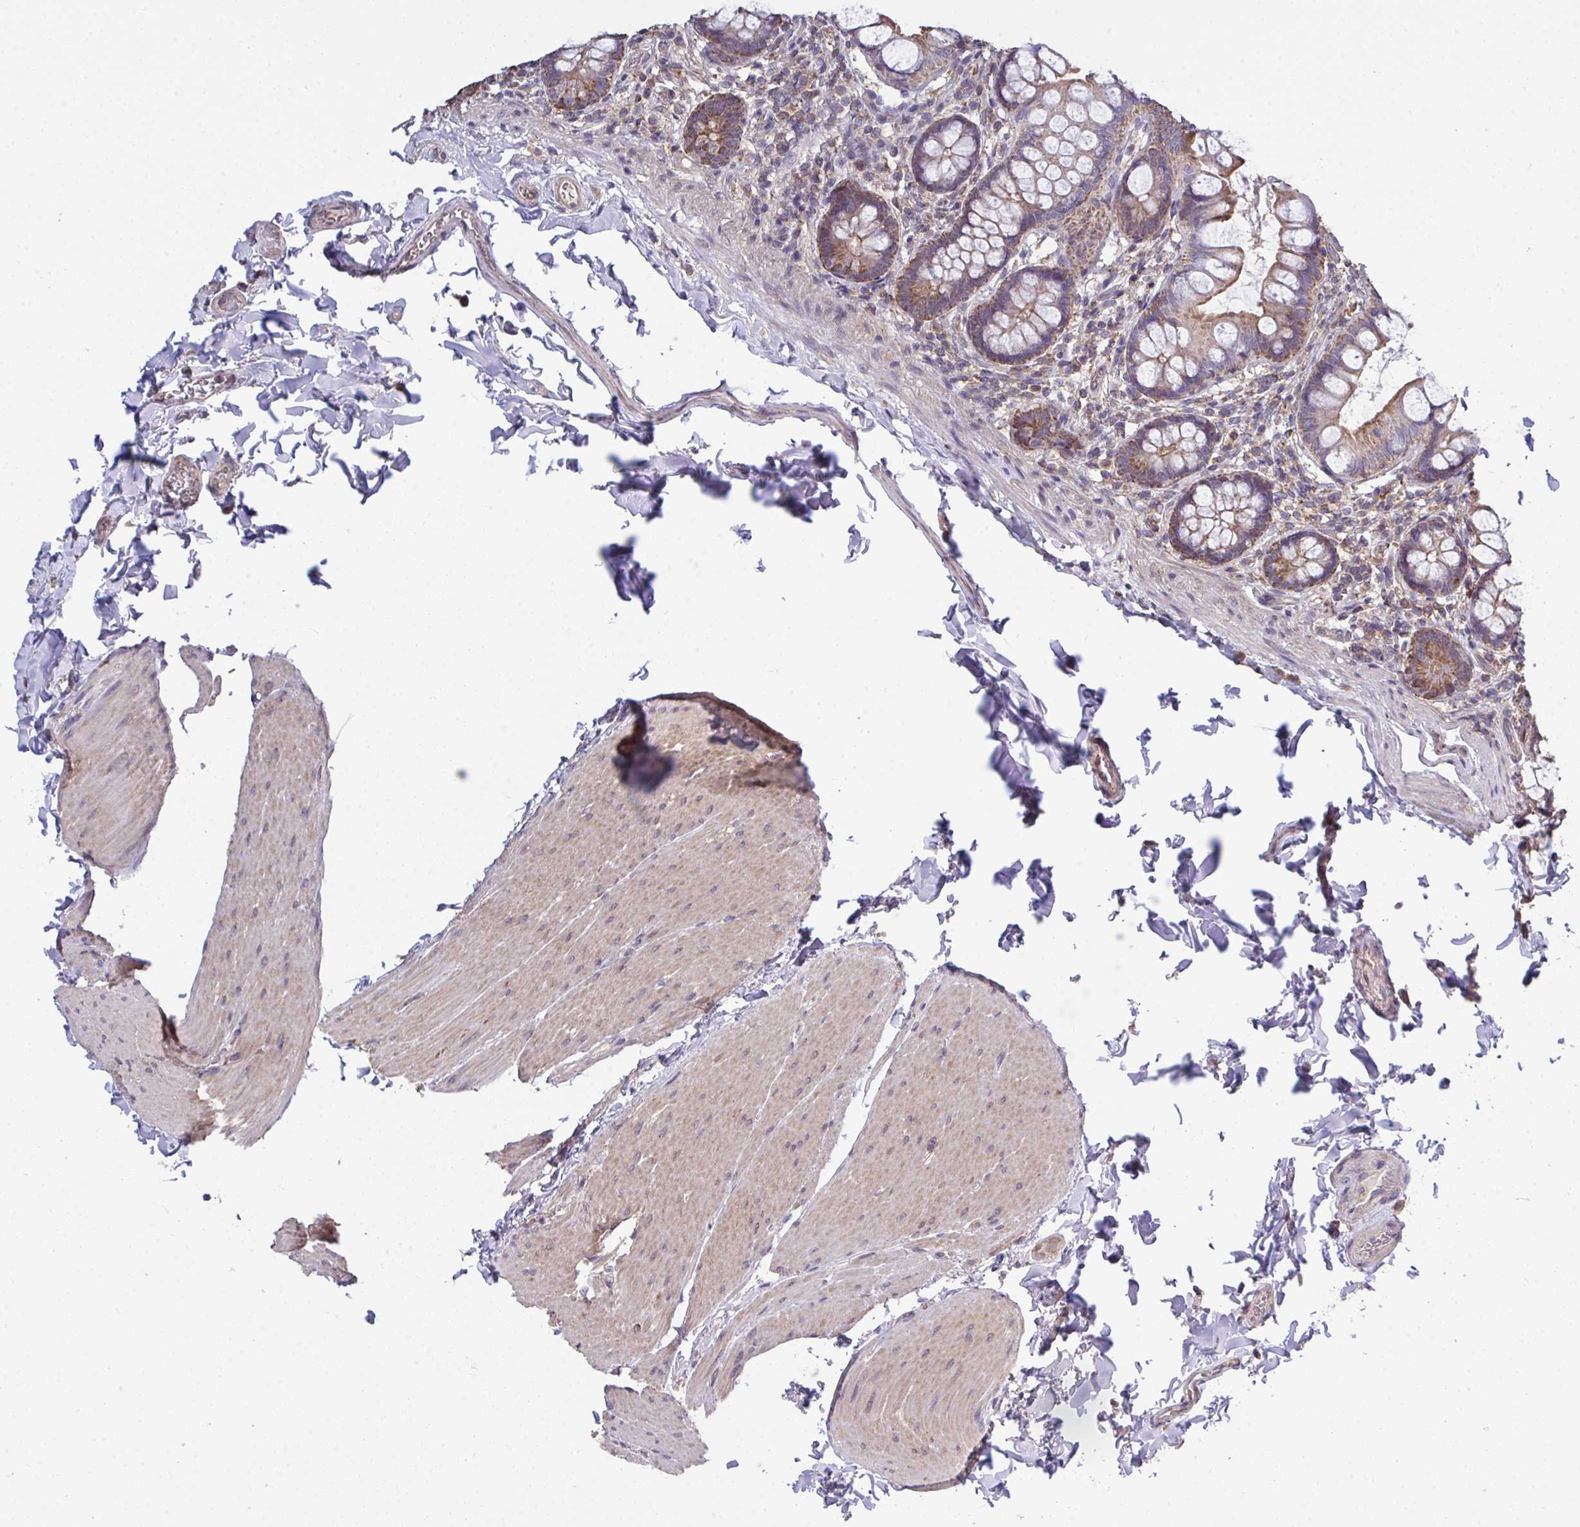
{"staining": {"intensity": "moderate", "quantity": ">75%", "location": "cytoplasmic/membranous"}, "tissue": "small intestine", "cell_type": "Glandular cells", "image_type": "normal", "snomed": [{"axis": "morphology", "description": "Normal tissue, NOS"}, {"axis": "topography", "description": "Small intestine"}], "caption": "Immunohistochemical staining of unremarkable small intestine shows medium levels of moderate cytoplasmic/membranous positivity in about >75% of glandular cells.", "gene": "PPM1H", "patient": {"sex": "male", "age": 70}}